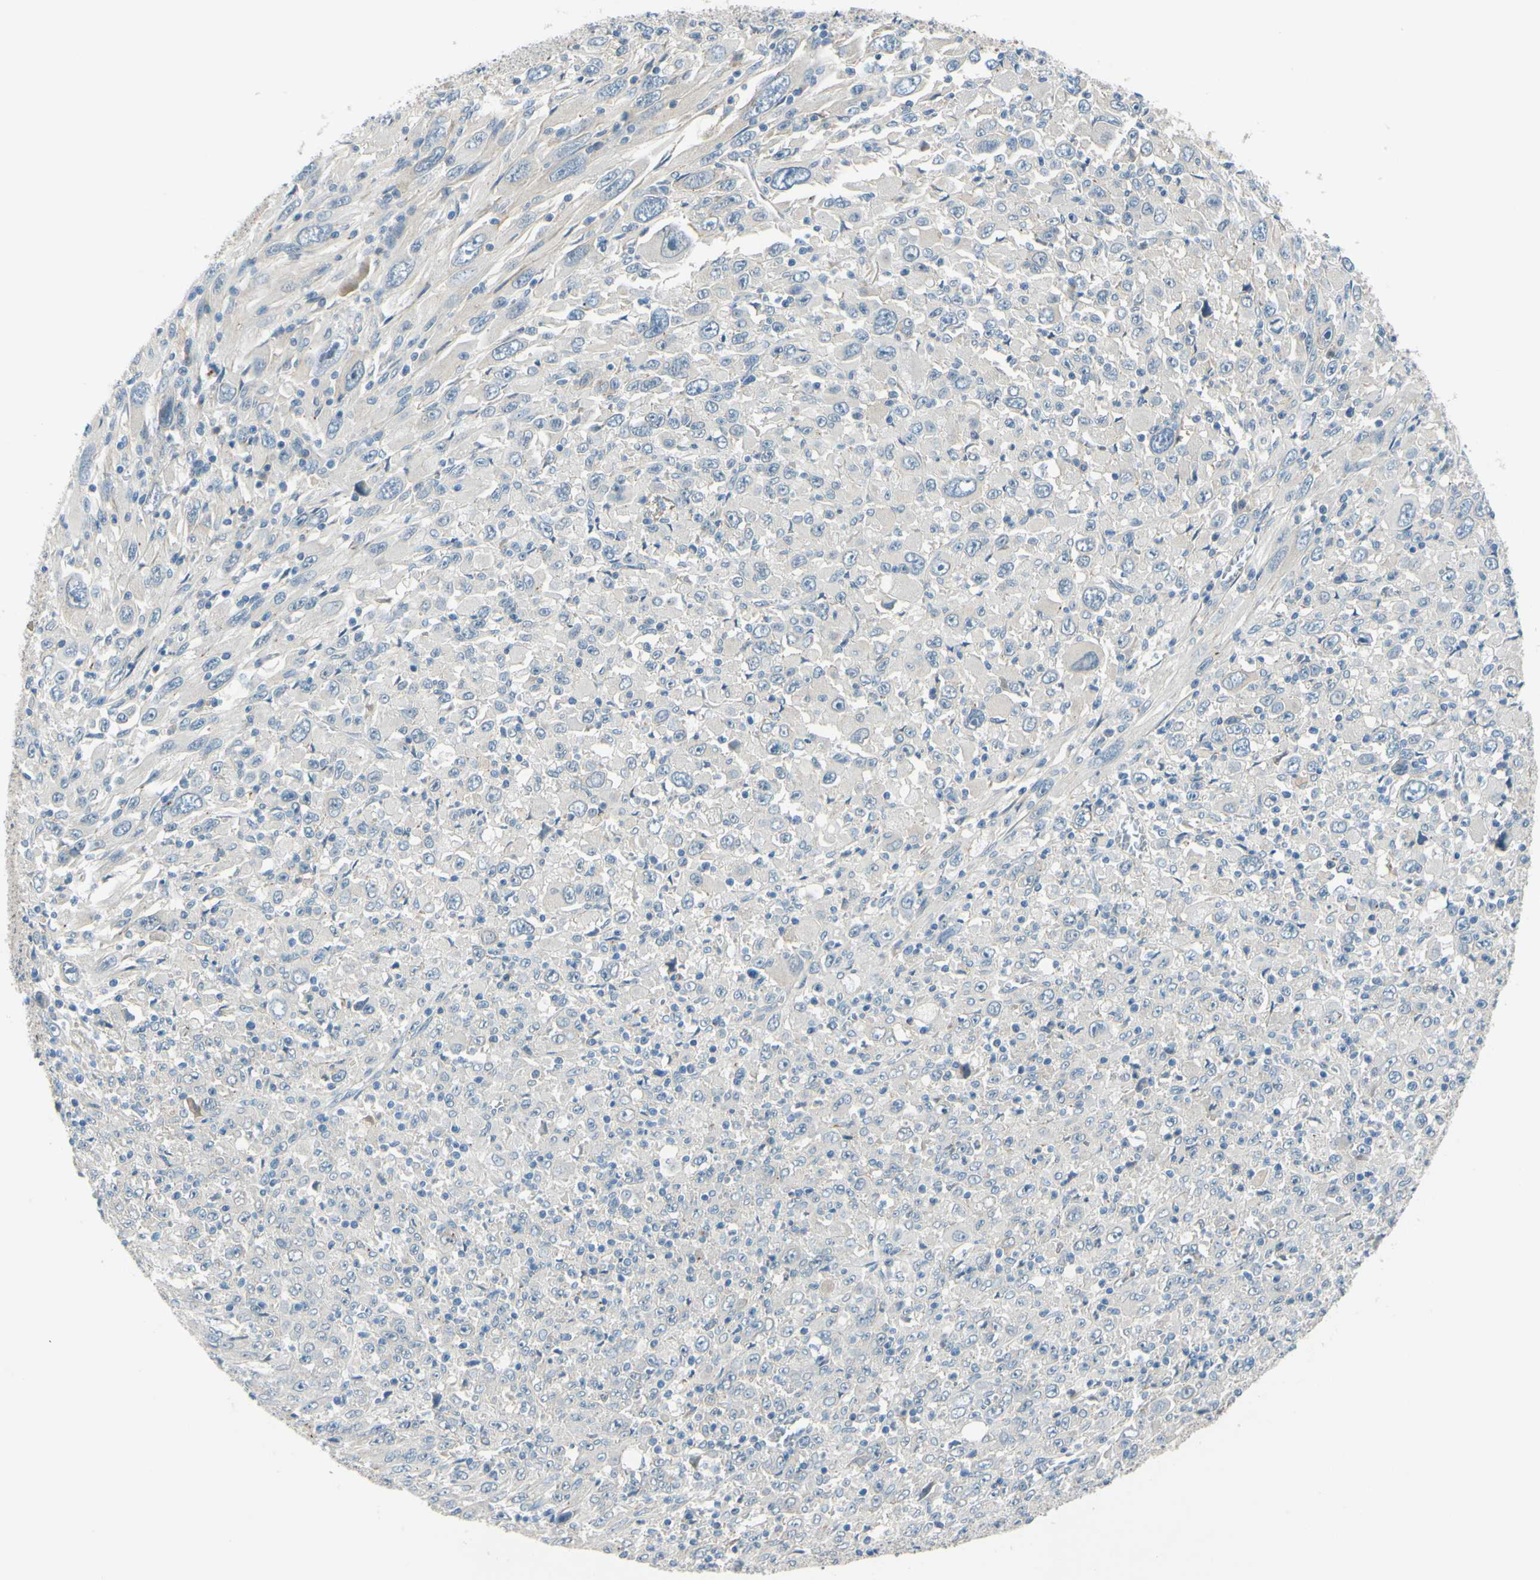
{"staining": {"intensity": "negative", "quantity": "none", "location": "none"}, "tissue": "melanoma", "cell_type": "Tumor cells", "image_type": "cancer", "snomed": [{"axis": "morphology", "description": "Malignant melanoma, Metastatic site"}, {"axis": "topography", "description": "Skin"}], "caption": "Immunohistochemical staining of malignant melanoma (metastatic site) displays no significant expression in tumor cells.", "gene": "ARHGAP1", "patient": {"sex": "female", "age": 56}}